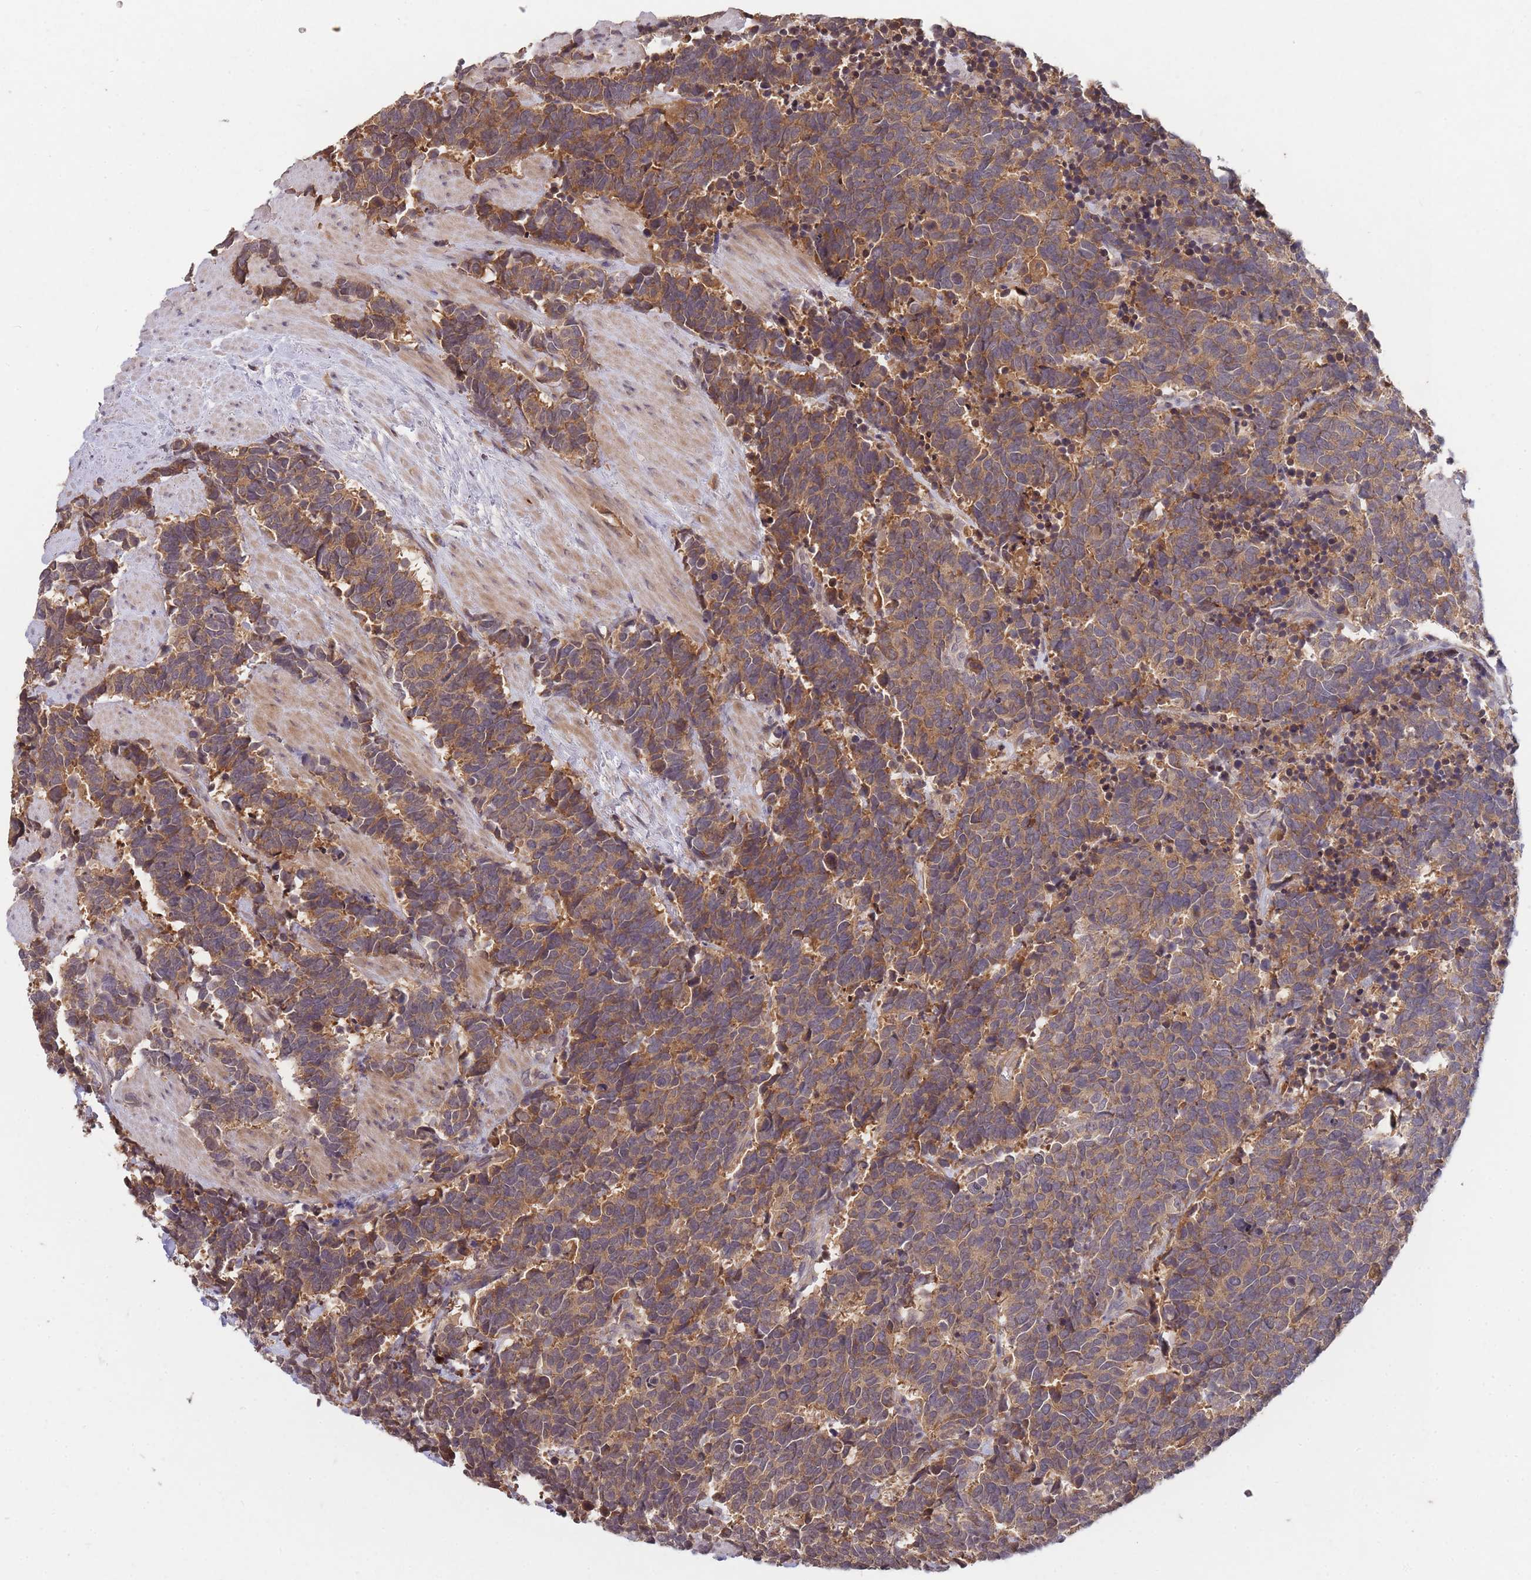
{"staining": {"intensity": "moderate", "quantity": ">75%", "location": "cytoplasmic/membranous"}, "tissue": "carcinoid", "cell_type": "Tumor cells", "image_type": "cancer", "snomed": [{"axis": "morphology", "description": "Carcinoma, NOS"}, {"axis": "morphology", "description": "Carcinoid, malignant, NOS"}, {"axis": "topography", "description": "Prostate"}], "caption": "Carcinoid stained for a protein (brown) displays moderate cytoplasmic/membranous positive staining in about >75% of tumor cells.", "gene": "RALGDS", "patient": {"sex": "male", "age": 57}}